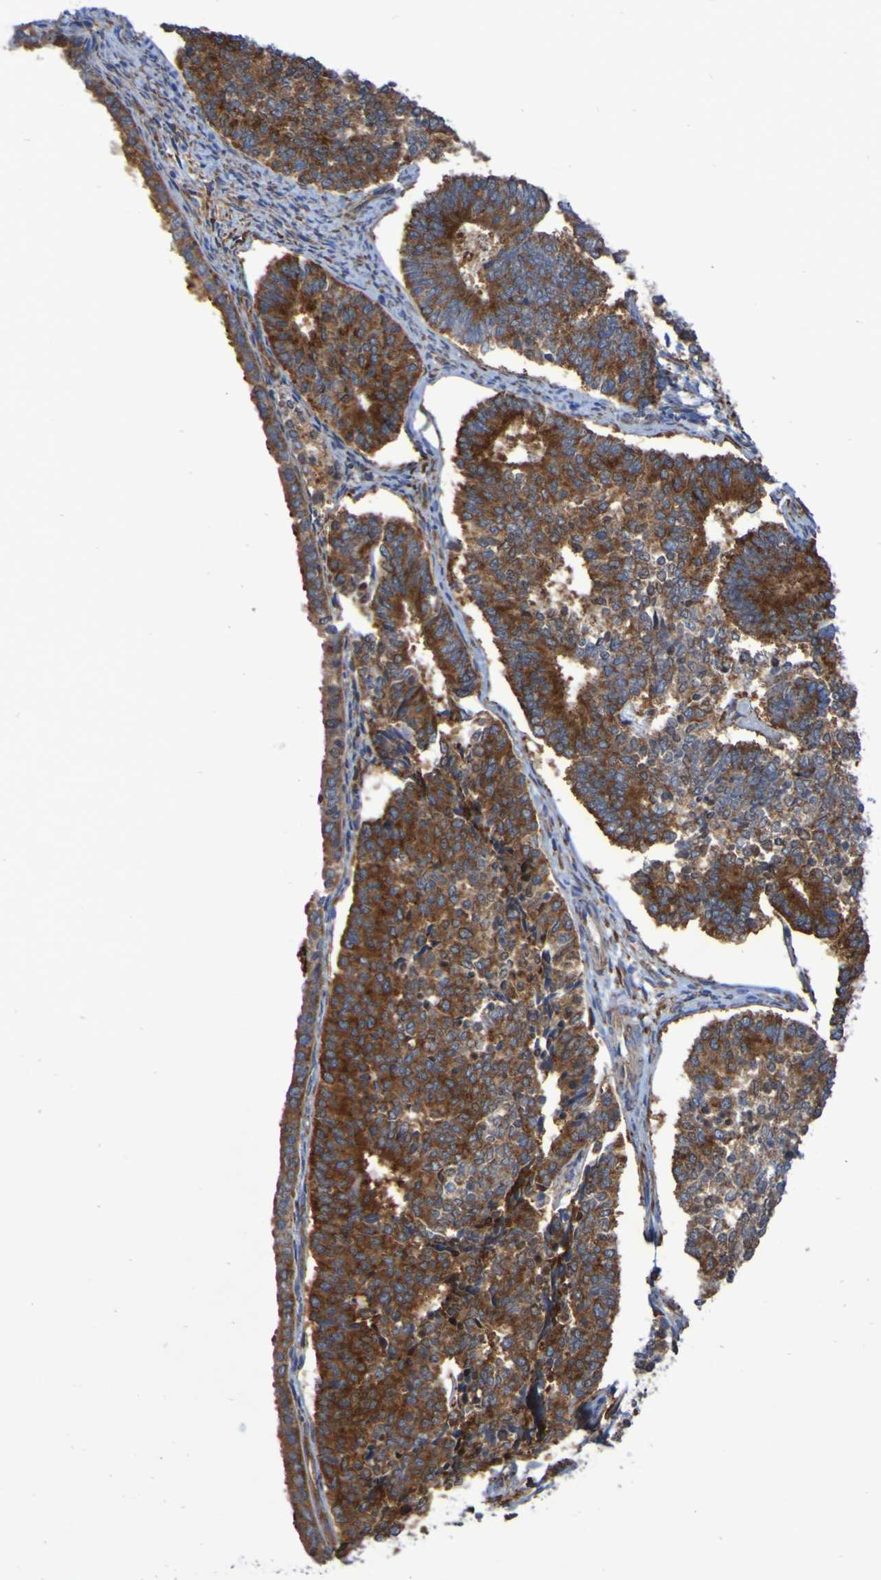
{"staining": {"intensity": "strong", "quantity": ">75%", "location": "cytoplasmic/membranous"}, "tissue": "endometrial cancer", "cell_type": "Tumor cells", "image_type": "cancer", "snomed": [{"axis": "morphology", "description": "Adenocarcinoma, NOS"}, {"axis": "topography", "description": "Endometrium"}], "caption": "Endometrial cancer stained with IHC exhibits strong cytoplasmic/membranous expression in approximately >75% of tumor cells. The staining was performed using DAB, with brown indicating positive protein expression. Nuclei are stained blue with hematoxylin.", "gene": "FKBP3", "patient": {"sex": "female", "age": 70}}